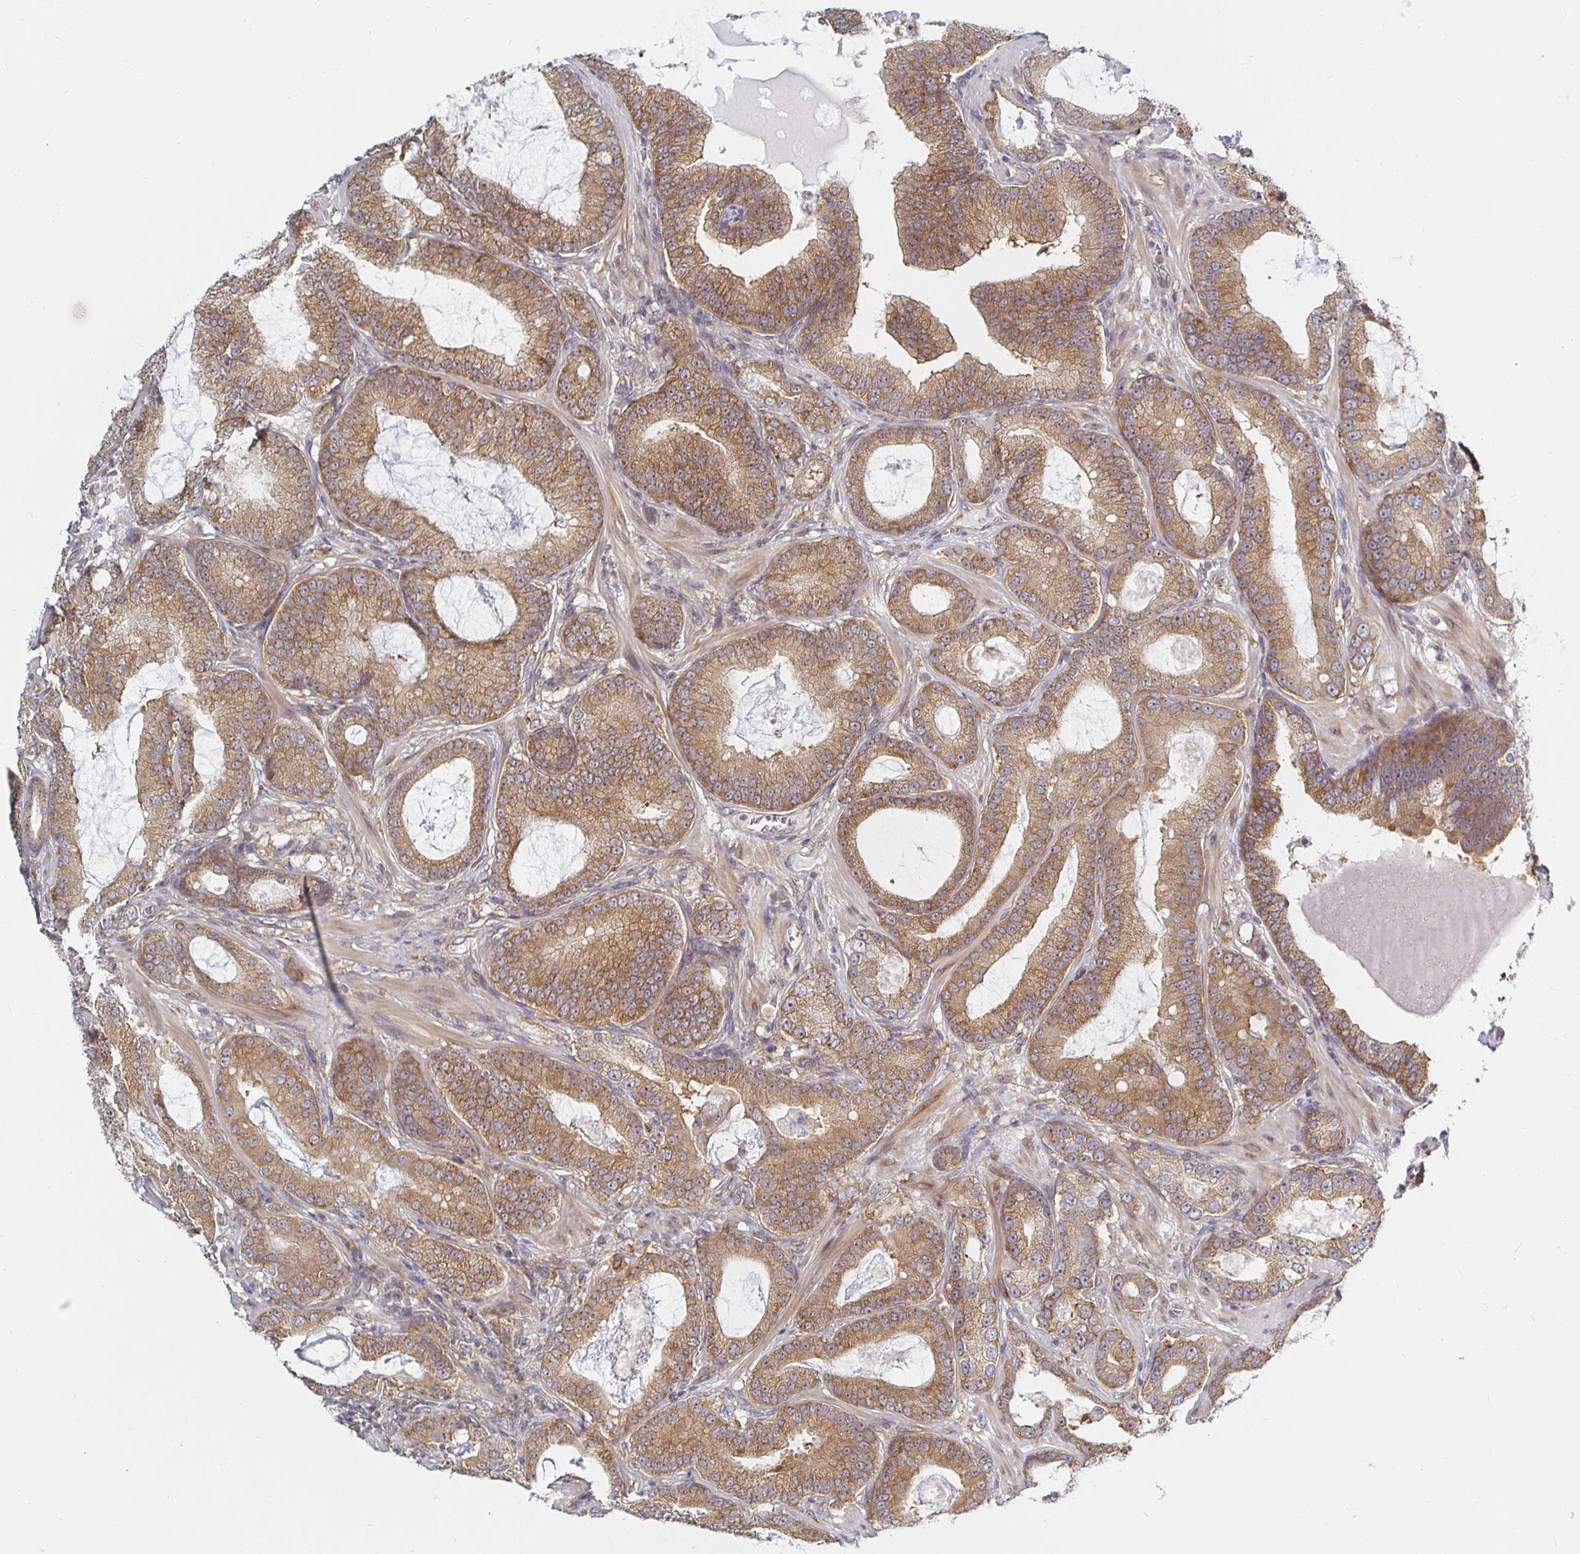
{"staining": {"intensity": "moderate", "quantity": ">75%", "location": "cytoplasmic/membranous"}, "tissue": "prostate cancer", "cell_type": "Tumor cells", "image_type": "cancer", "snomed": [{"axis": "morphology", "description": "Adenocarcinoma, High grade"}, {"axis": "topography", "description": "Prostate"}], "caption": "Immunohistochemistry (IHC) staining of prostate cancer, which exhibits medium levels of moderate cytoplasmic/membranous staining in about >75% of tumor cells indicating moderate cytoplasmic/membranous protein positivity. The staining was performed using DAB (brown) for protein detection and nuclei were counterstained in hematoxylin (blue).", "gene": "PDAP1", "patient": {"sex": "male", "age": 65}}